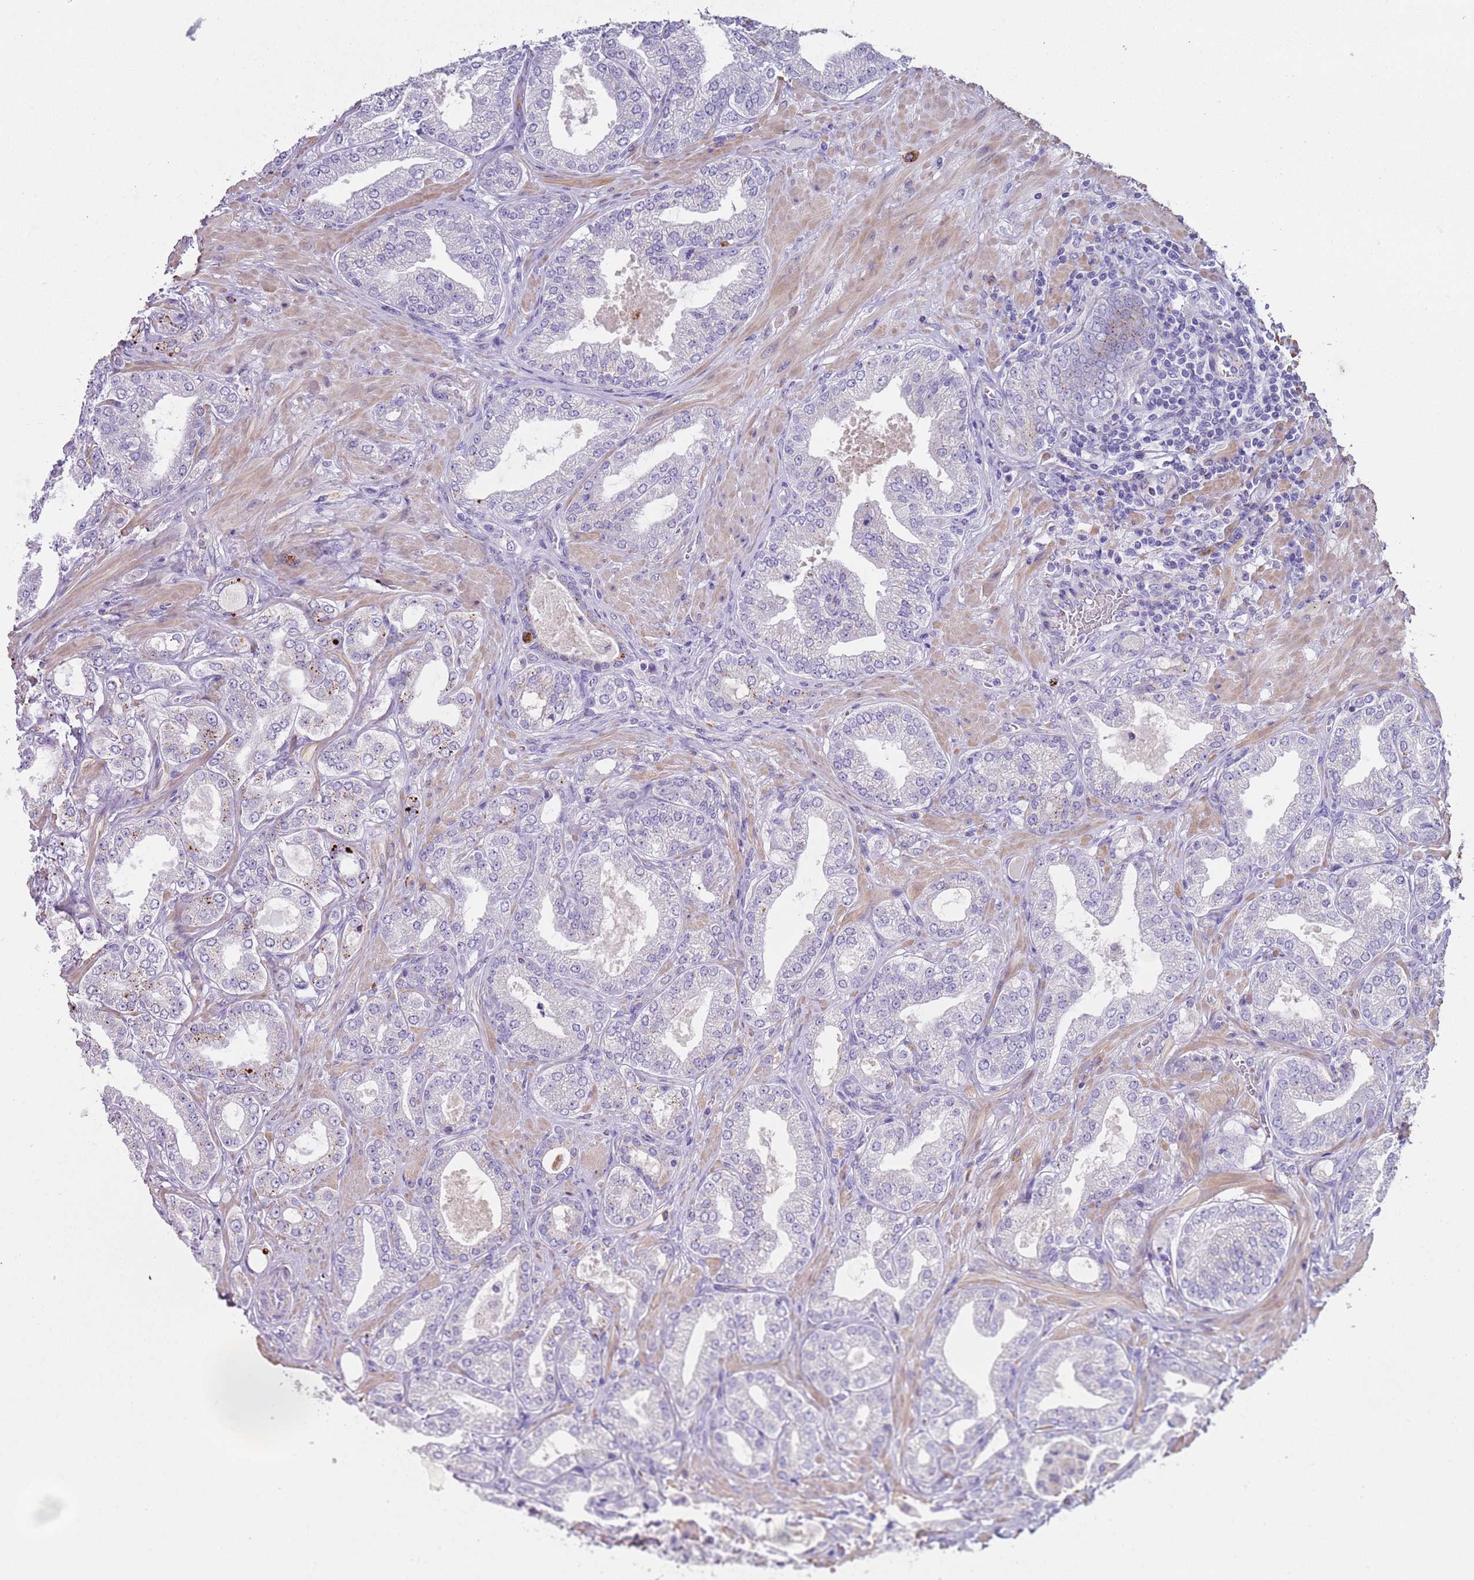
{"staining": {"intensity": "strong", "quantity": "<25%", "location": "cytoplasmic/membranous"}, "tissue": "prostate cancer", "cell_type": "Tumor cells", "image_type": "cancer", "snomed": [{"axis": "morphology", "description": "Adenocarcinoma, Low grade"}, {"axis": "topography", "description": "Prostate"}], "caption": "This is an image of immunohistochemistry (IHC) staining of adenocarcinoma (low-grade) (prostate), which shows strong expression in the cytoplasmic/membranous of tumor cells.", "gene": "LRRN3", "patient": {"sex": "male", "age": 63}}